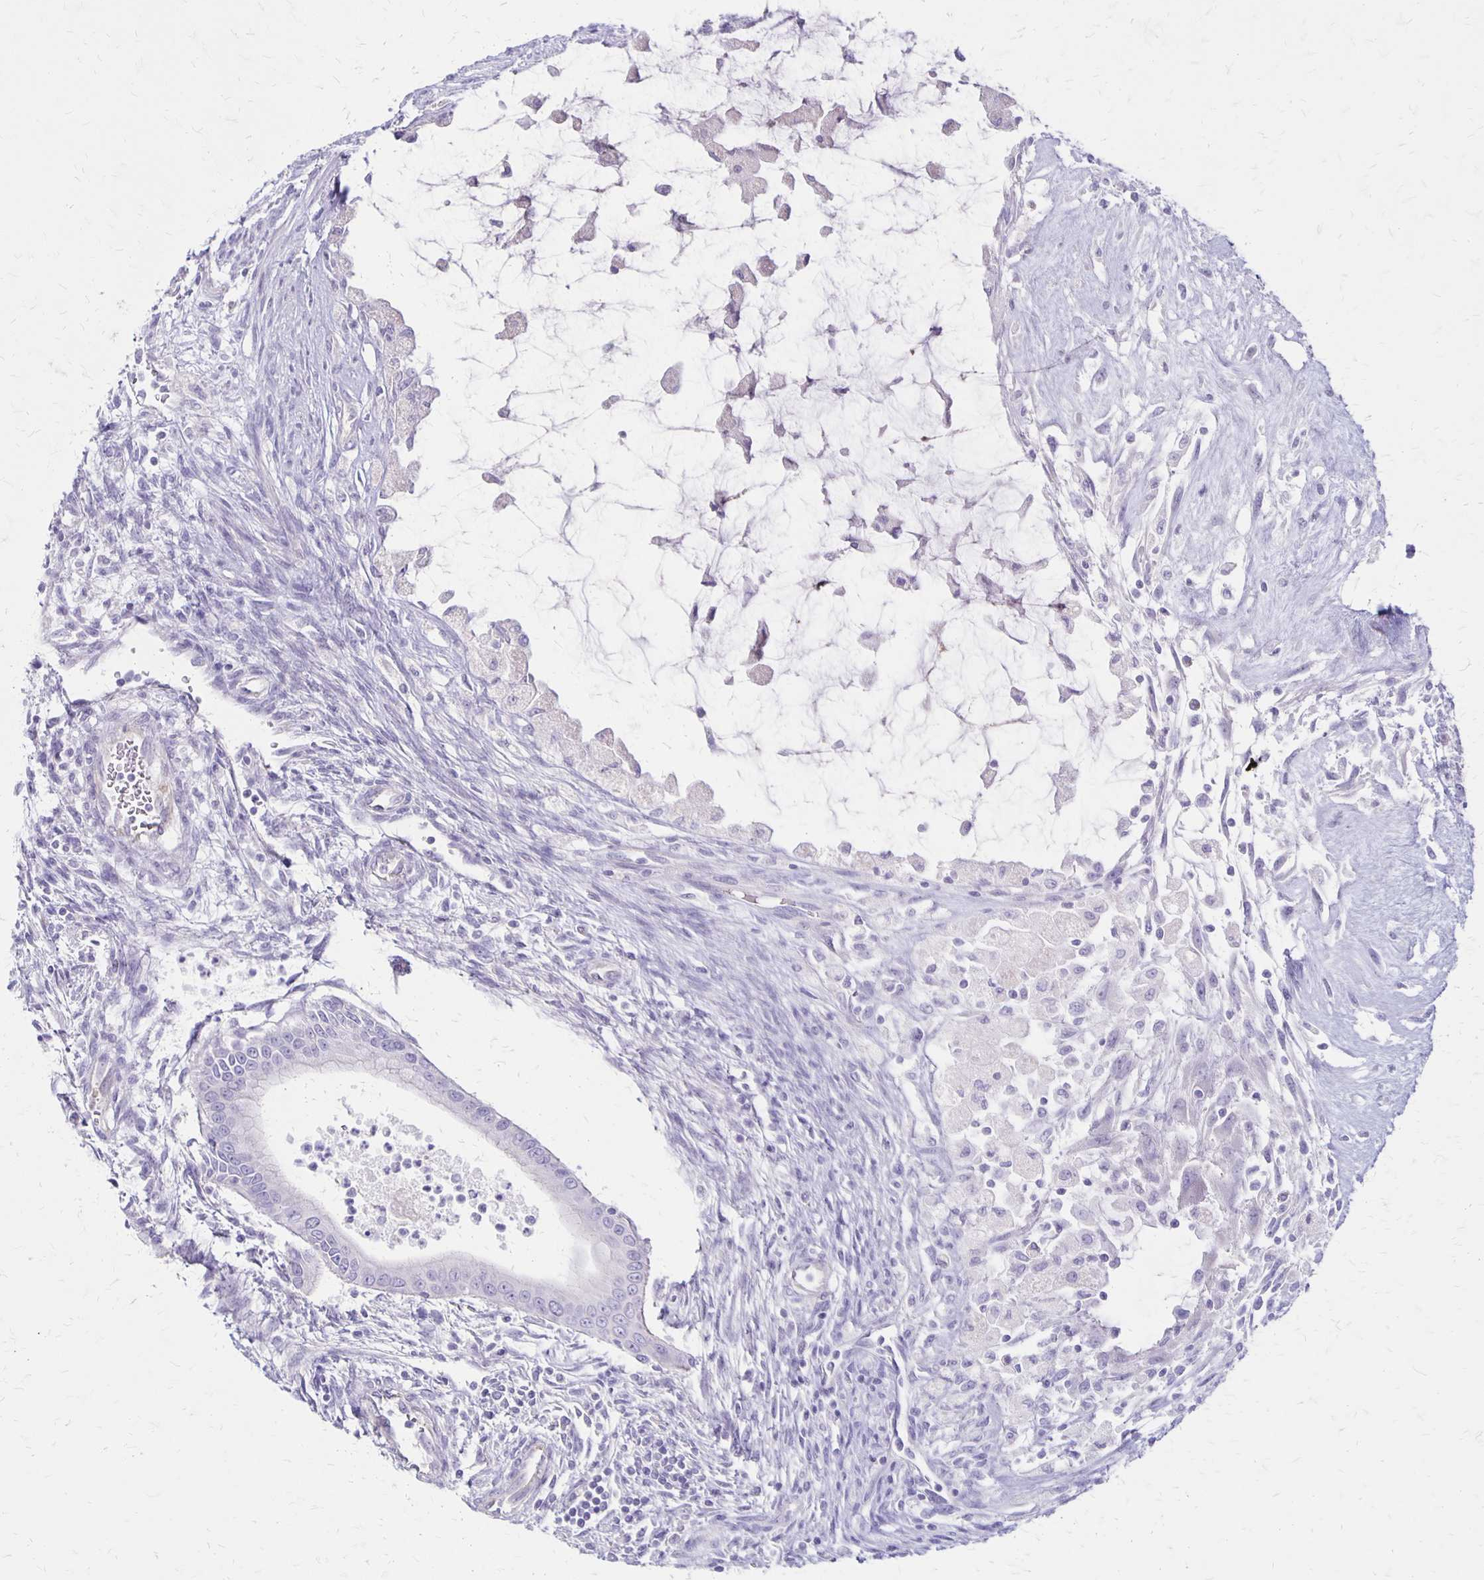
{"staining": {"intensity": "negative", "quantity": "none", "location": "none"}, "tissue": "testis cancer", "cell_type": "Tumor cells", "image_type": "cancer", "snomed": [{"axis": "morphology", "description": "Carcinoma, Embryonal, NOS"}, {"axis": "topography", "description": "Testis"}], "caption": "The image demonstrates no staining of tumor cells in embryonal carcinoma (testis).", "gene": "HOMER1", "patient": {"sex": "male", "age": 37}}